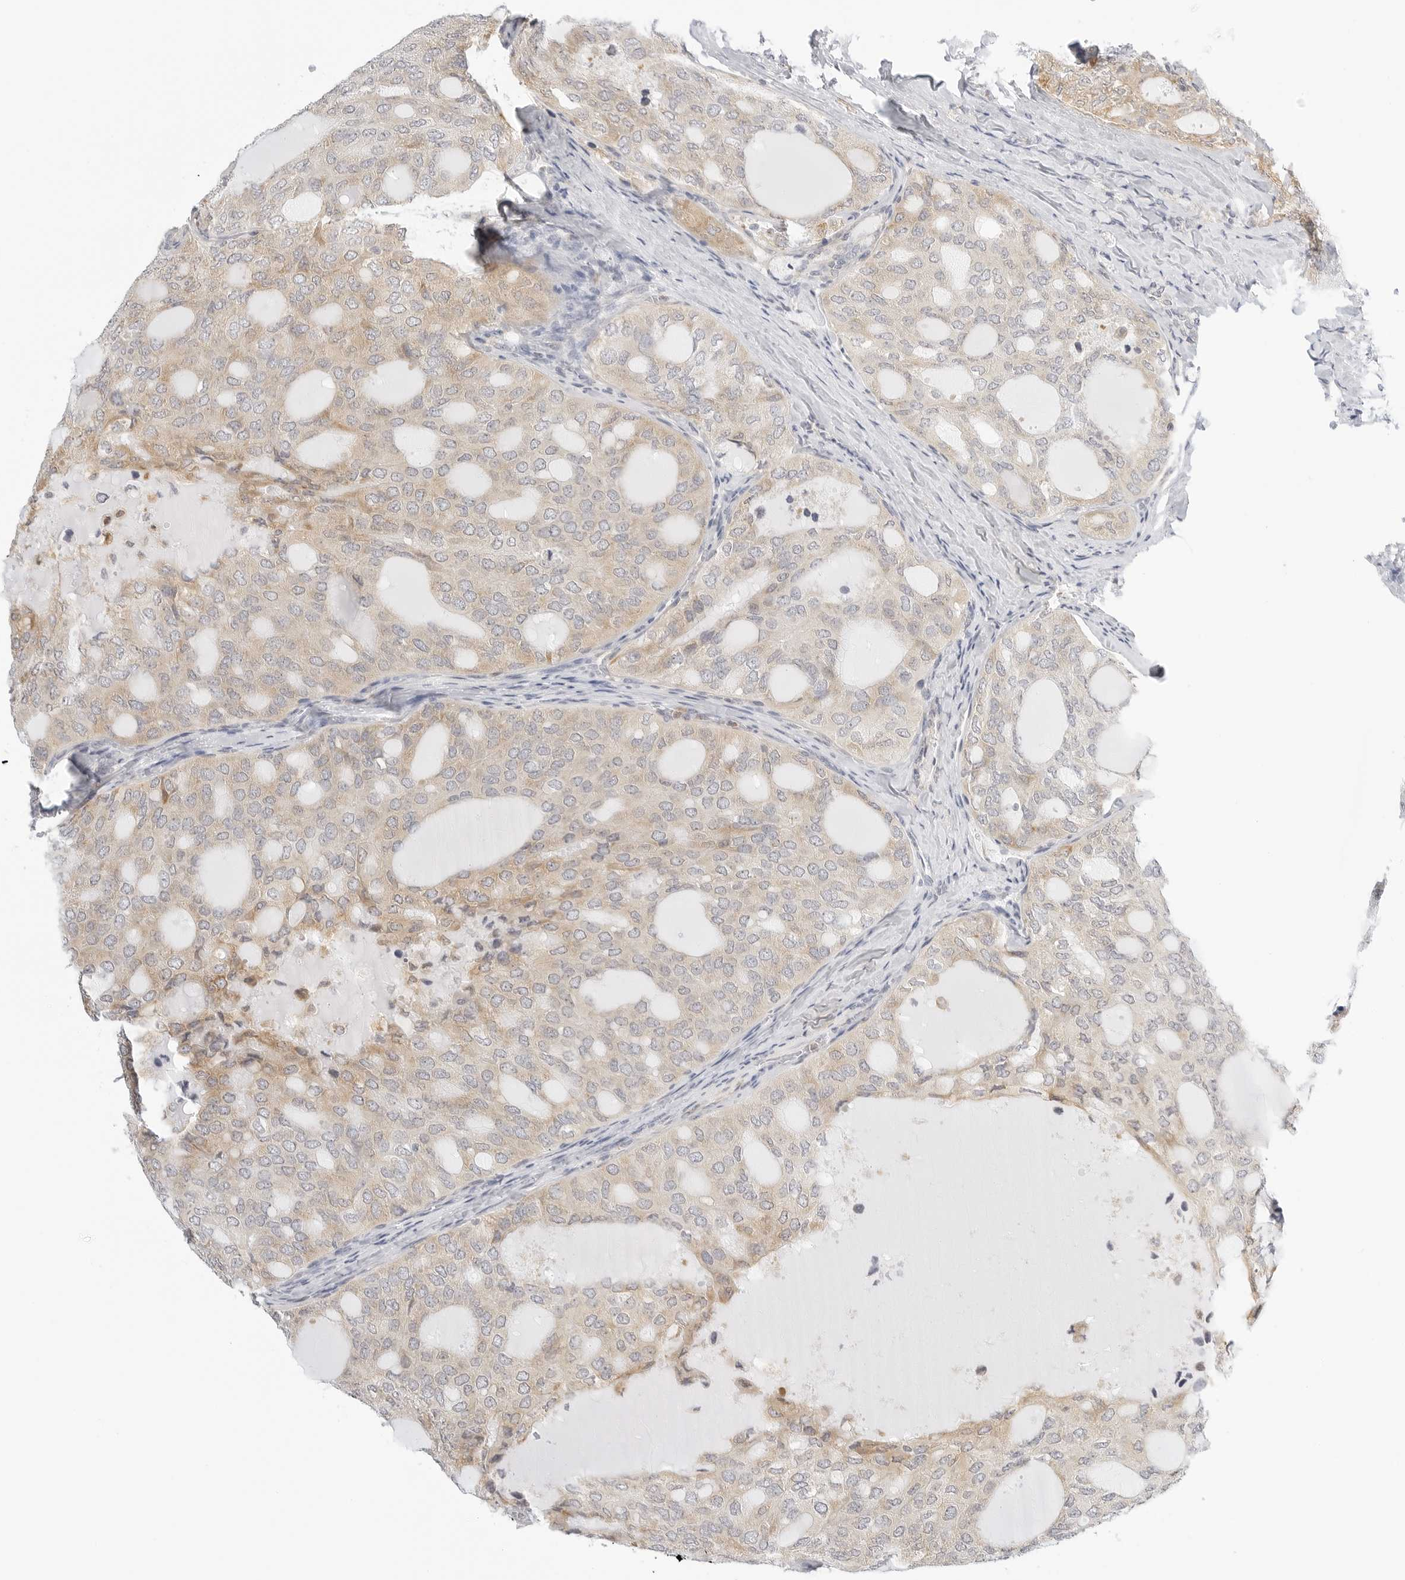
{"staining": {"intensity": "weak", "quantity": "25%-75%", "location": "cytoplasmic/membranous"}, "tissue": "thyroid cancer", "cell_type": "Tumor cells", "image_type": "cancer", "snomed": [{"axis": "morphology", "description": "Follicular adenoma carcinoma, NOS"}, {"axis": "topography", "description": "Thyroid gland"}], "caption": "A brown stain highlights weak cytoplasmic/membranous staining of a protein in thyroid cancer tumor cells.", "gene": "THEM4", "patient": {"sex": "male", "age": 75}}